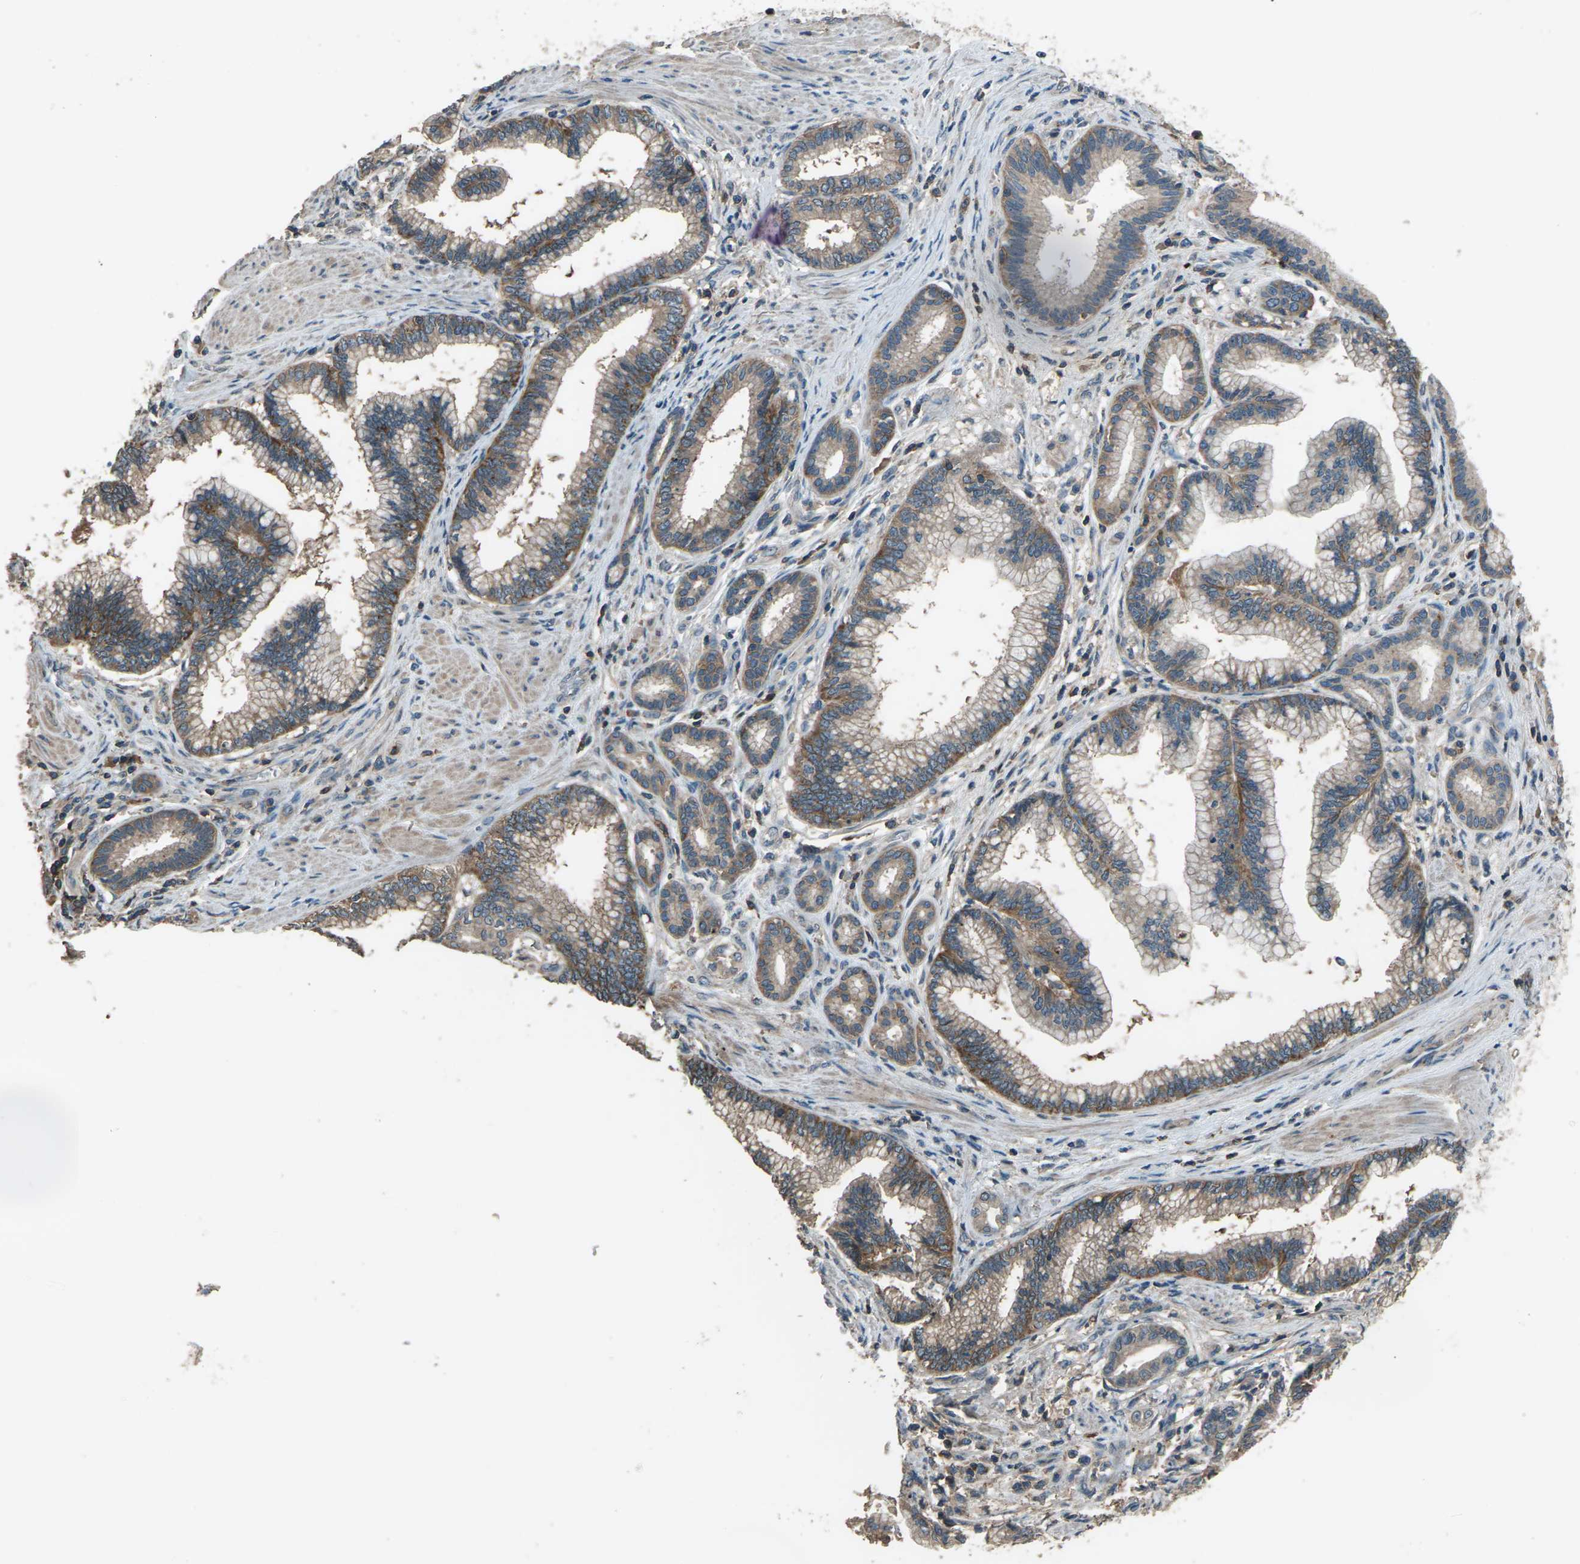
{"staining": {"intensity": "weak", "quantity": ">75%", "location": "cytoplasmic/membranous"}, "tissue": "pancreatic cancer", "cell_type": "Tumor cells", "image_type": "cancer", "snomed": [{"axis": "morphology", "description": "Adenocarcinoma, NOS"}, {"axis": "topography", "description": "Pancreas"}], "caption": "High-power microscopy captured an immunohistochemistry photomicrograph of pancreatic cancer, revealing weak cytoplasmic/membranous expression in about >75% of tumor cells. The staining was performed using DAB to visualize the protein expression in brown, while the nuclei were stained in blue with hematoxylin (Magnification: 20x).", "gene": "CMTM4", "patient": {"sex": "female", "age": 64}}